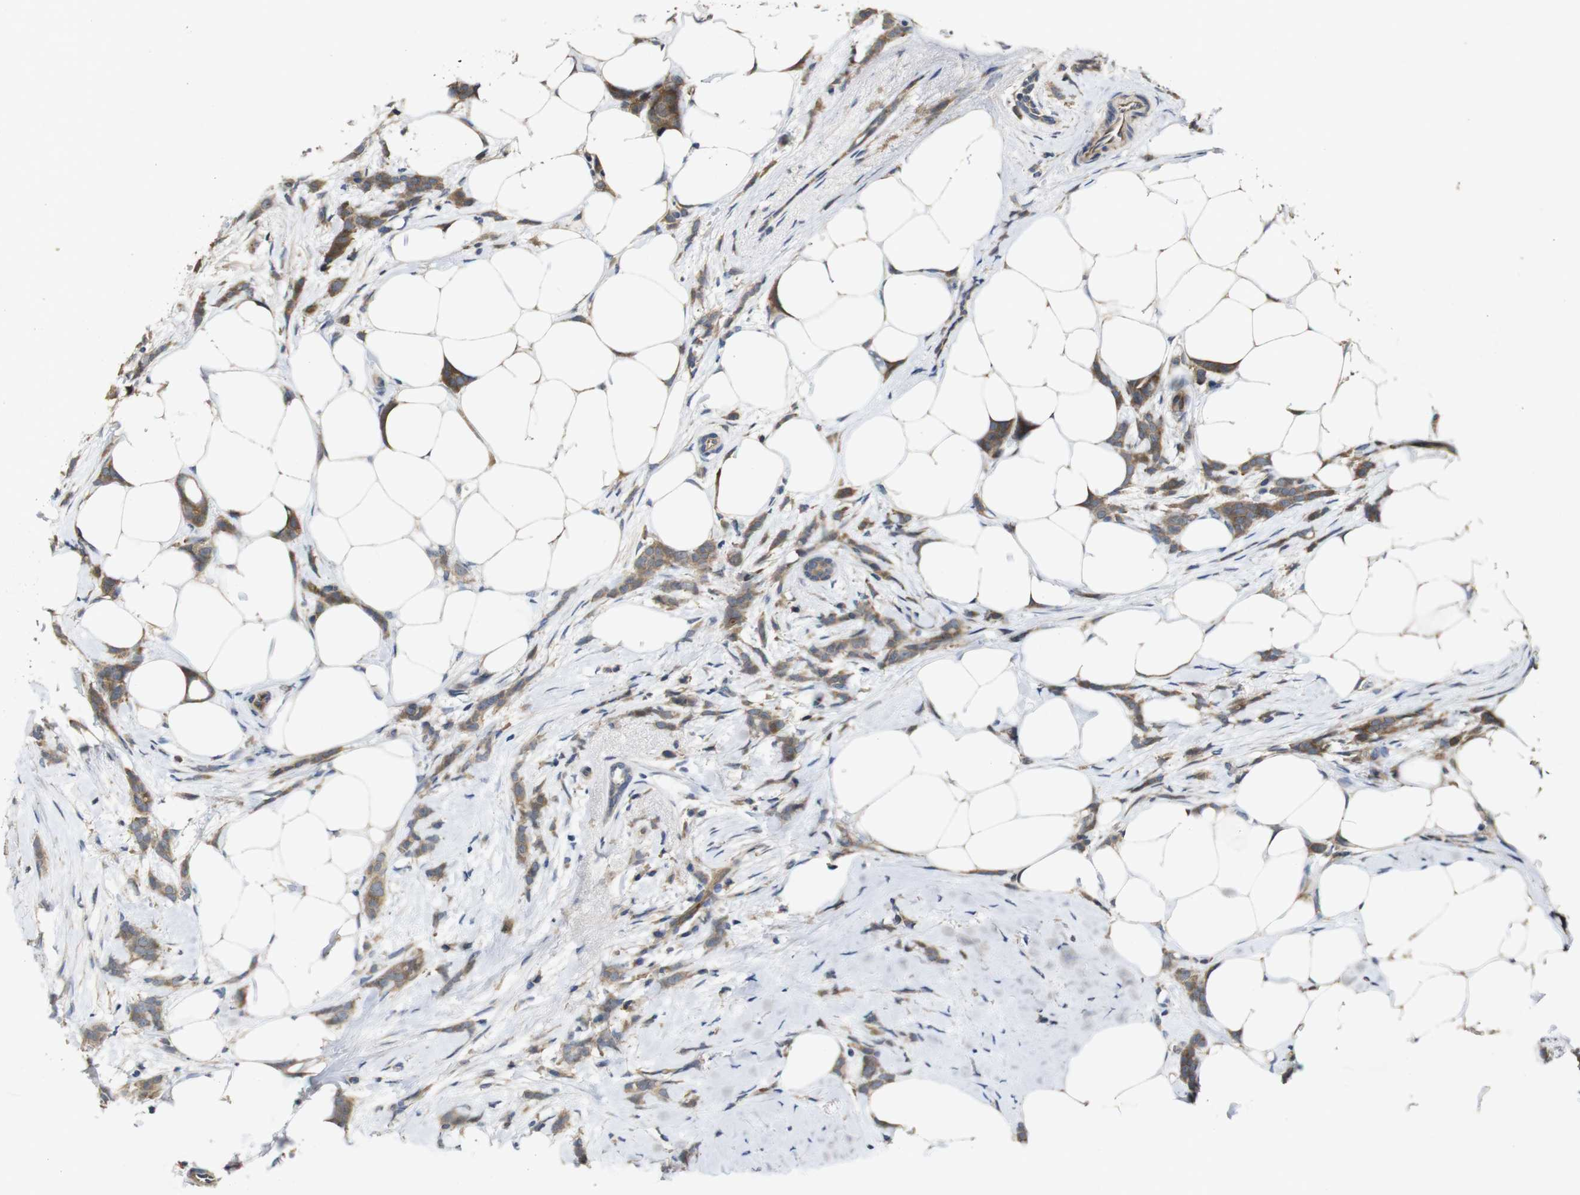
{"staining": {"intensity": "moderate", "quantity": ">75%", "location": "cytoplasmic/membranous"}, "tissue": "breast cancer", "cell_type": "Tumor cells", "image_type": "cancer", "snomed": [{"axis": "morphology", "description": "Lobular carcinoma, in situ"}, {"axis": "morphology", "description": "Lobular carcinoma"}, {"axis": "topography", "description": "Breast"}], "caption": "Moderate cytoplasmic/membranous protein expression is seen in approximately >75% of tumor cells in breast cancer.", "gene": "PCDHB10", "patient": {"sex": "female", "age": 41}}